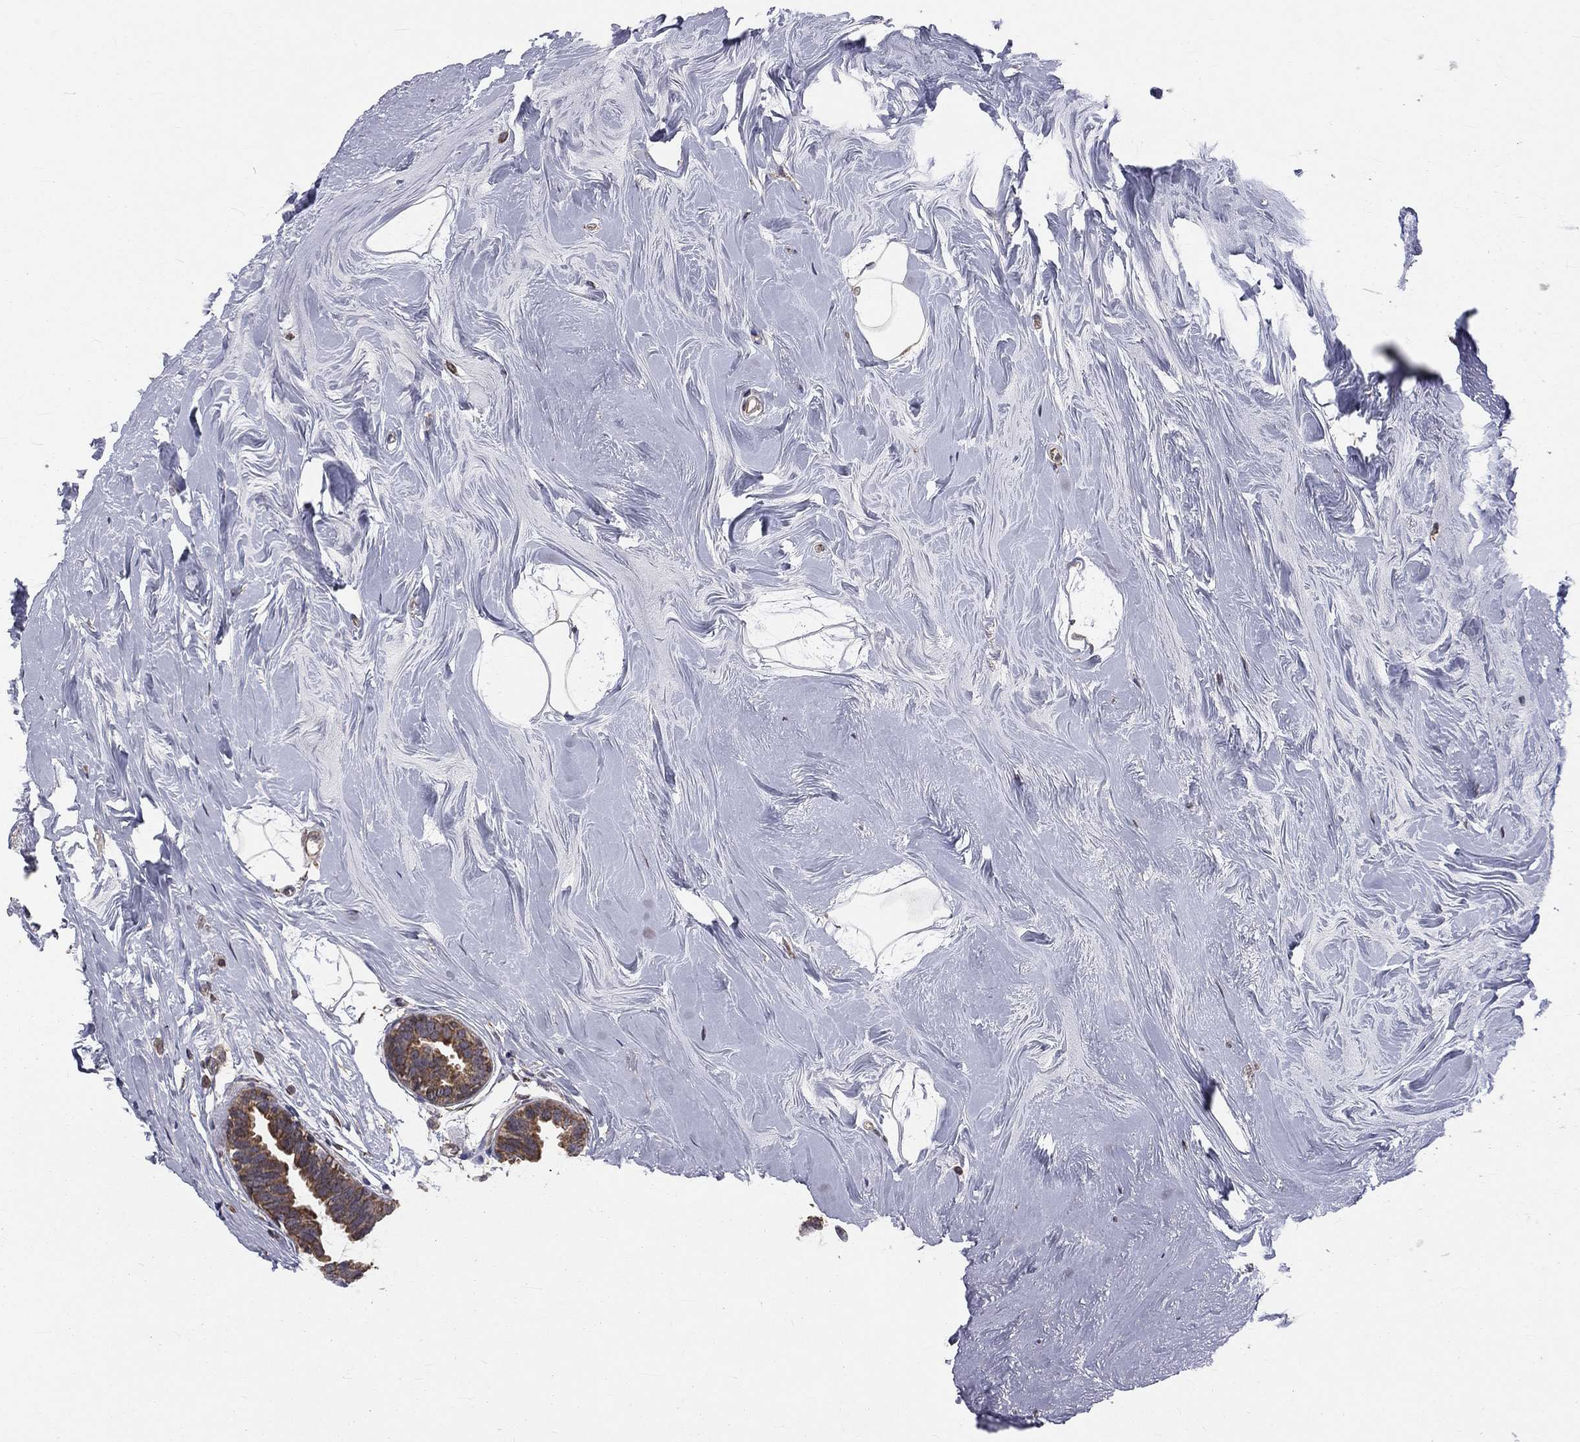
{"staining": {"intensity": "moderate", "quantity": ">75%", "location": "cytoplasmic/membranous"}, "tissue": "breast cancer", "cell_type": "Tumor cells", "image_type": "cancer", "snomed": [{"axis": "morphology", "description": "Duct carcinoma"}, {"axis": "topography", "description": "Breast"}], "caption": "Breast invasive ductal carcinoma stained with immunohistochemistry (IHC) demonstrates moderate cytoplasmic/membranous positivity in about >75% of tumor cells.", "gene": "MRPL46", "patient": {"sex": "female", "age": 55}}